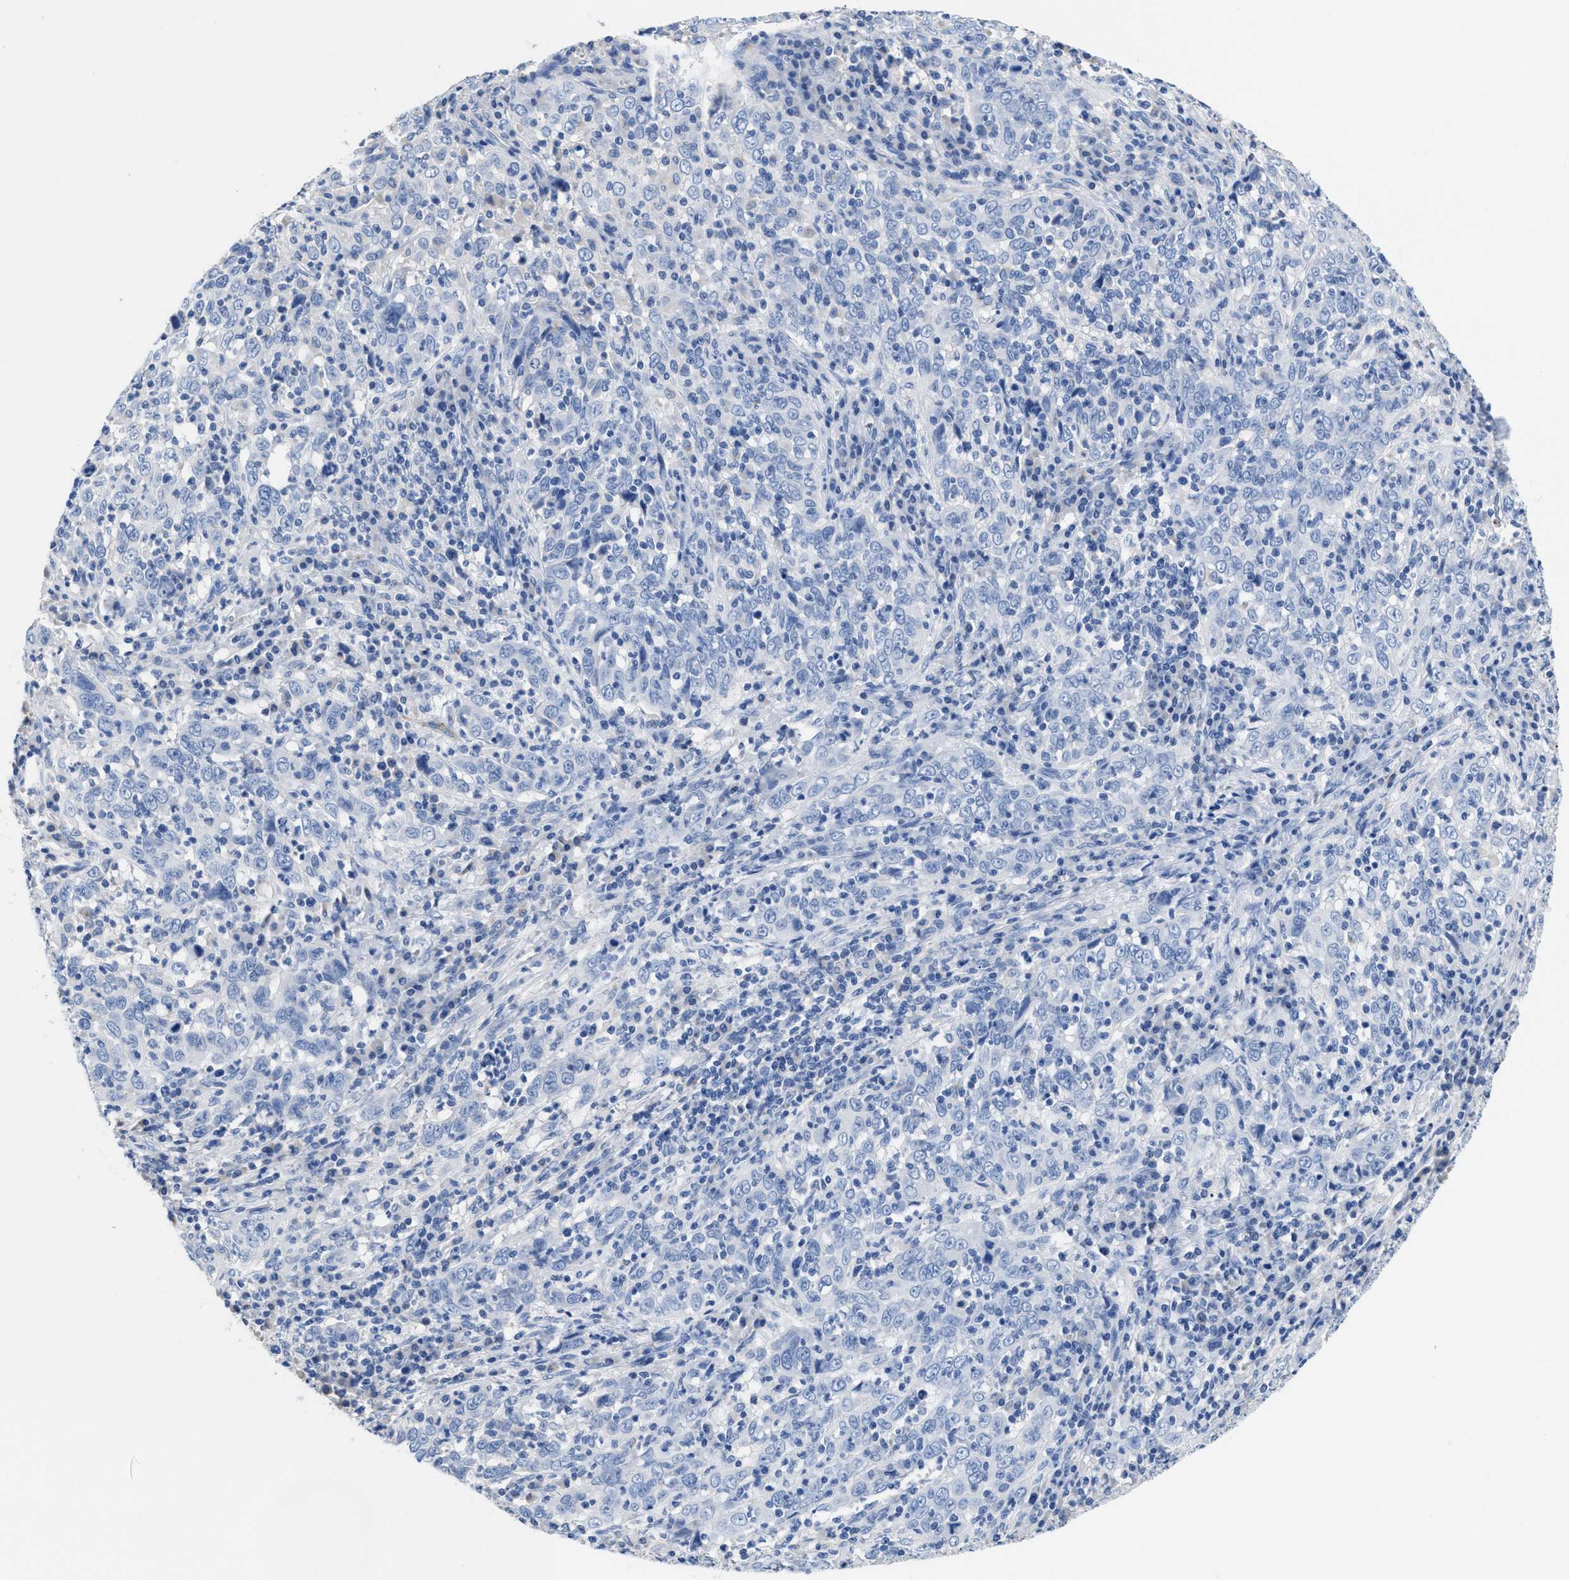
{"staining": {"intensity": "negative", "quantity": "none", "location": "none"}, "tissue": "cervical cancer", "cell_type": "Tumor cells", "image_type": "cancer", "snomed": [{"axis": "morphology", "description": "Squamous cell carcinoma, NOS"}, {"axis": "topography", "description": "Cervix"}], "caption": "The photomicrograph shows no significant expression in tumor cells of cervical cancer. The staining is performed using DAB (3,3'-diaminobenzidine) brown chromogen with nuclei counter-stained in using hematoxylin.", "gene": "SLFN13", "patient": {"sex": "female", "age": 46}}